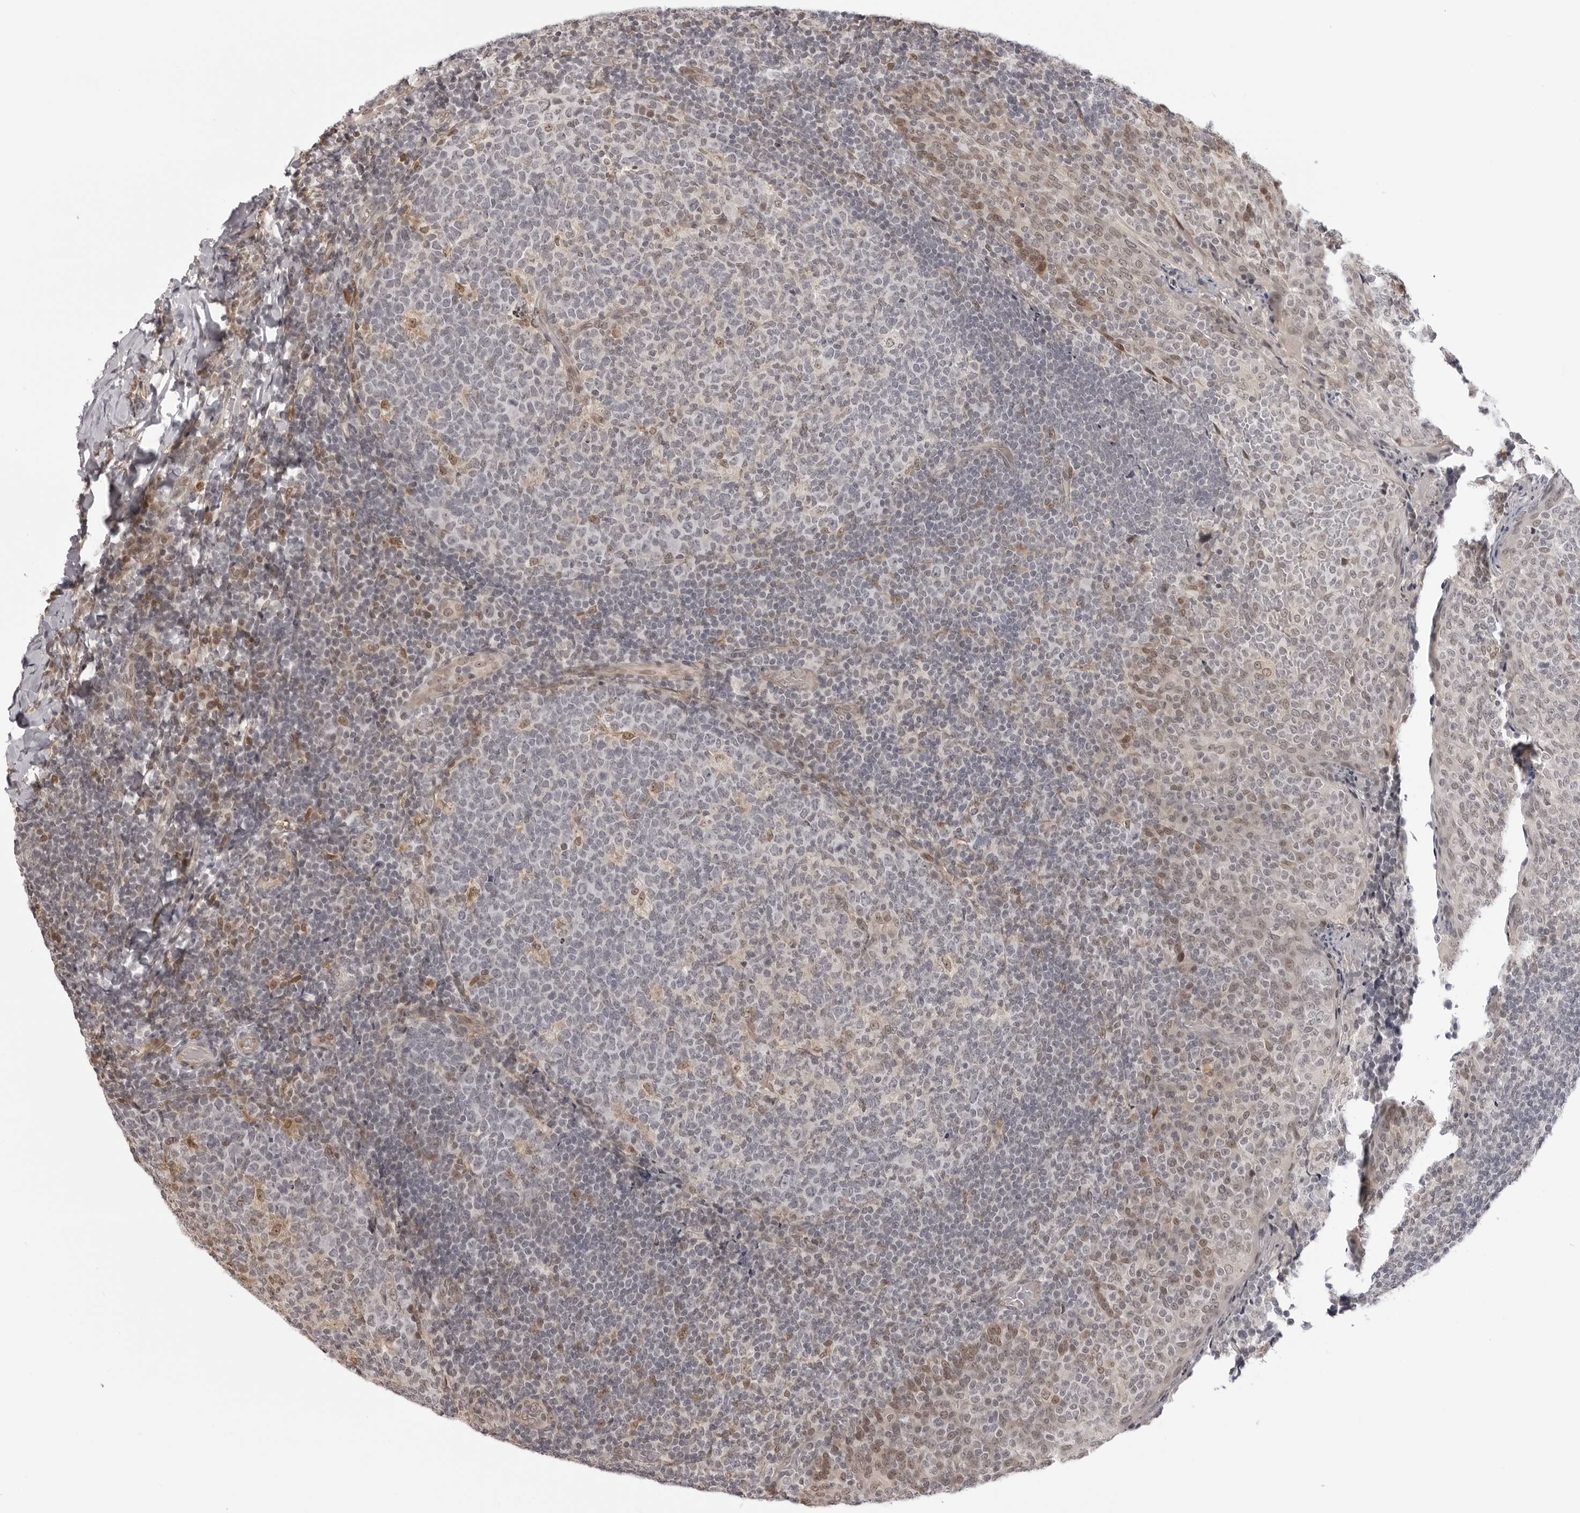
{"staining": {"intensity": "weak", "quantity": "<25%", "location": "nuclear"}, "tissue": "tonsil", "cell_type": "Germinal center cells", "image_type": "normal", "snomed": [{"axis": "morphology", "description": "Normal tissue, NOS"}, {"axis": "topography", "description": "Tonsil"}], "caption": "Tonsil was stained to show a protein in brown. There is no significant expression in germinal center cells. The staining is performed using DAB (3,3'-diaminobenzidine) brown chromogen with nuclei counter-stained in using hematoxylin.", "gene": "SRGAP2", "patient": {"sex": "female", "age": 19}}